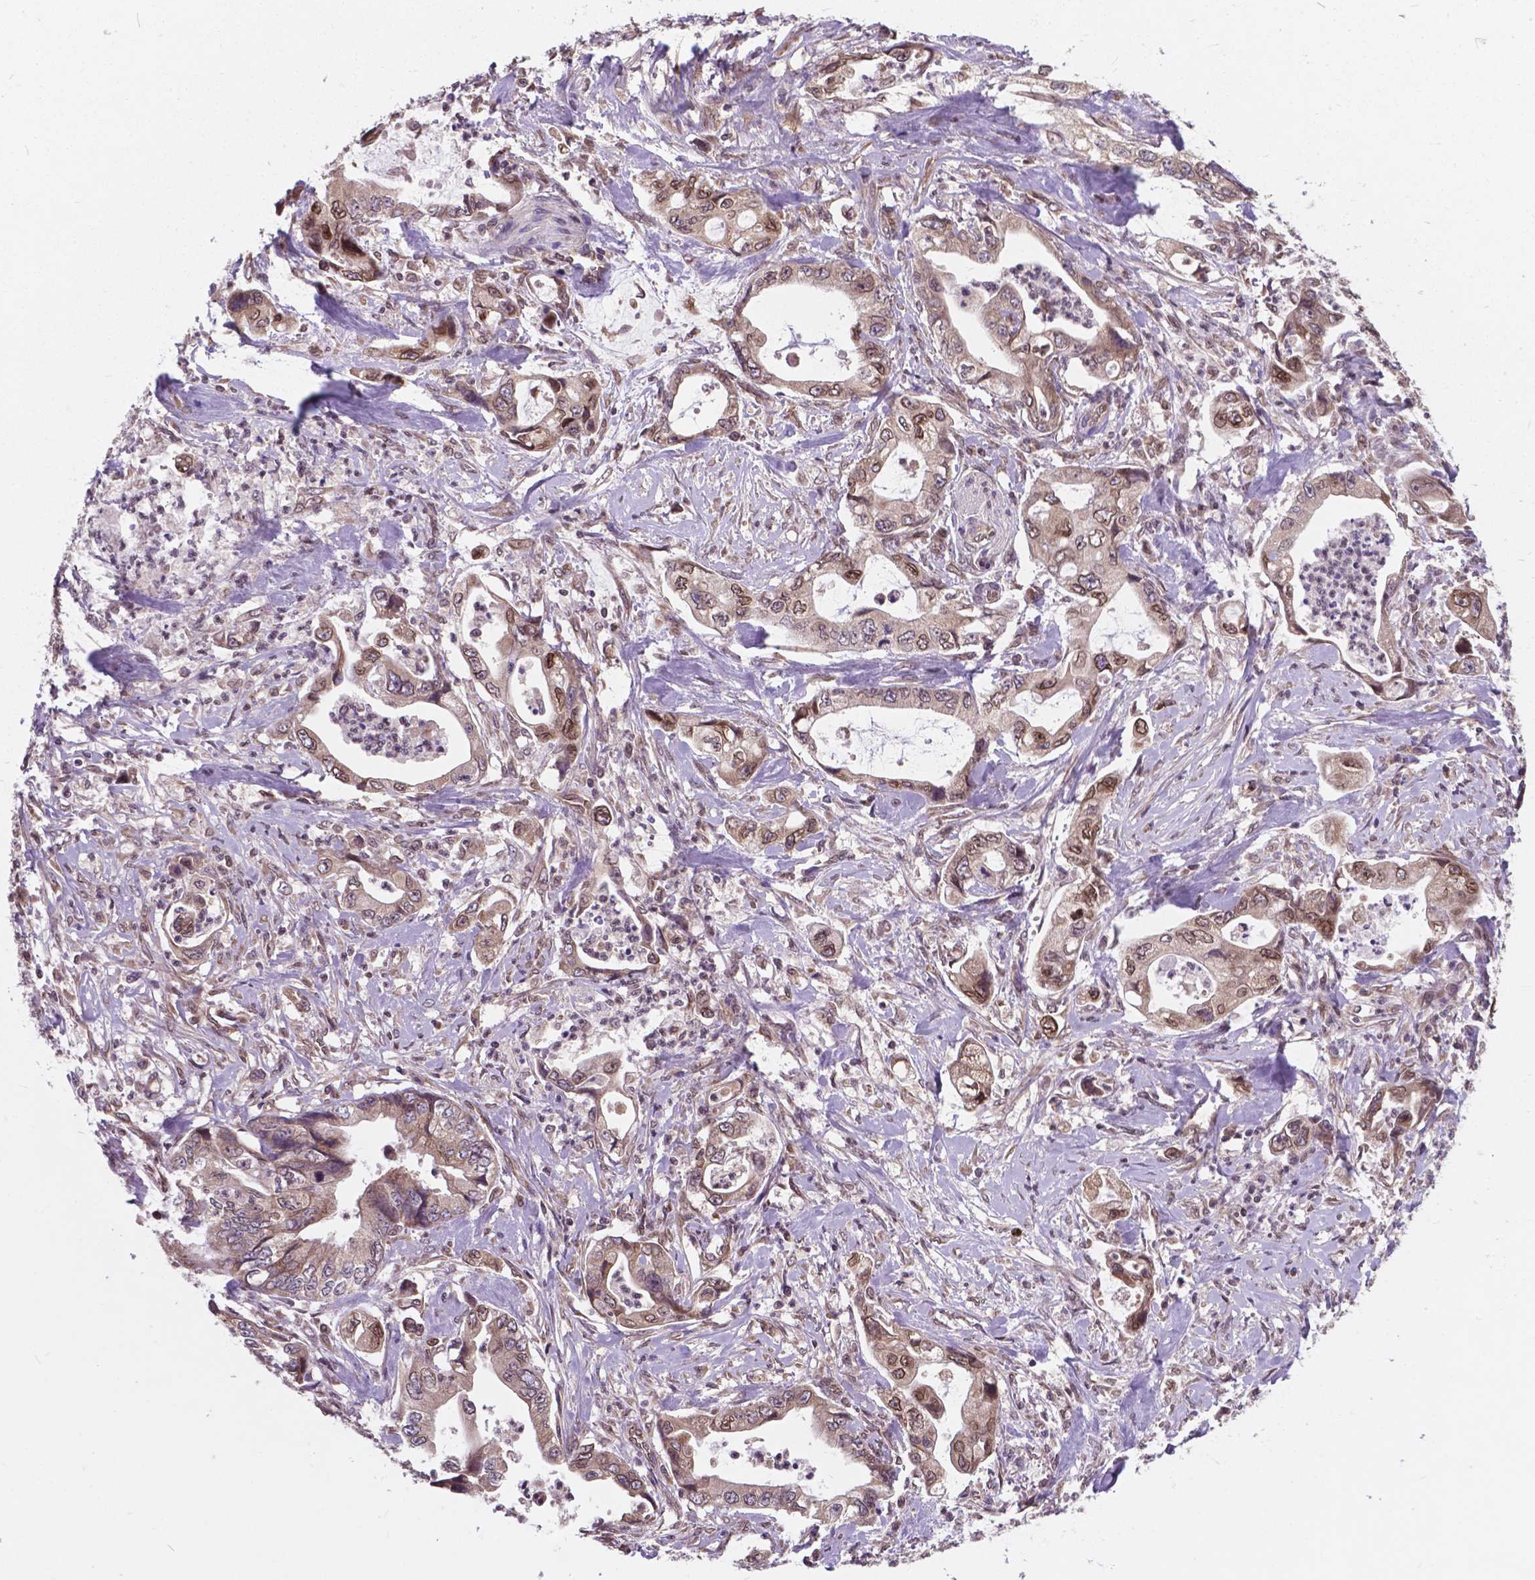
{"staining": {"intensity": "weak", "quantity": ">75%", "location": "nuclear"}, "tissue": "stomach cancer", "cell_type": "Tumor cells", "image_type": "cancer", "snomed": [{"axis": "morphology", "description": "Adenocarcinoma, NOS"}, {"axis": "topography", "description": "Pancreas"}, {"axis": "topography", "description": "Stomach, upper"}], "caption": "Adenocarcinoma (stomach) stained for a protein reveals weak nuclear positivity in tumor cells. The staining is performed using DAB brown chromogen to label protein expression. The nuclei are counter-stained blue using hematoxylin.", "gene": "MRPL33", "patient": {"sex": "male", "age": 77}}